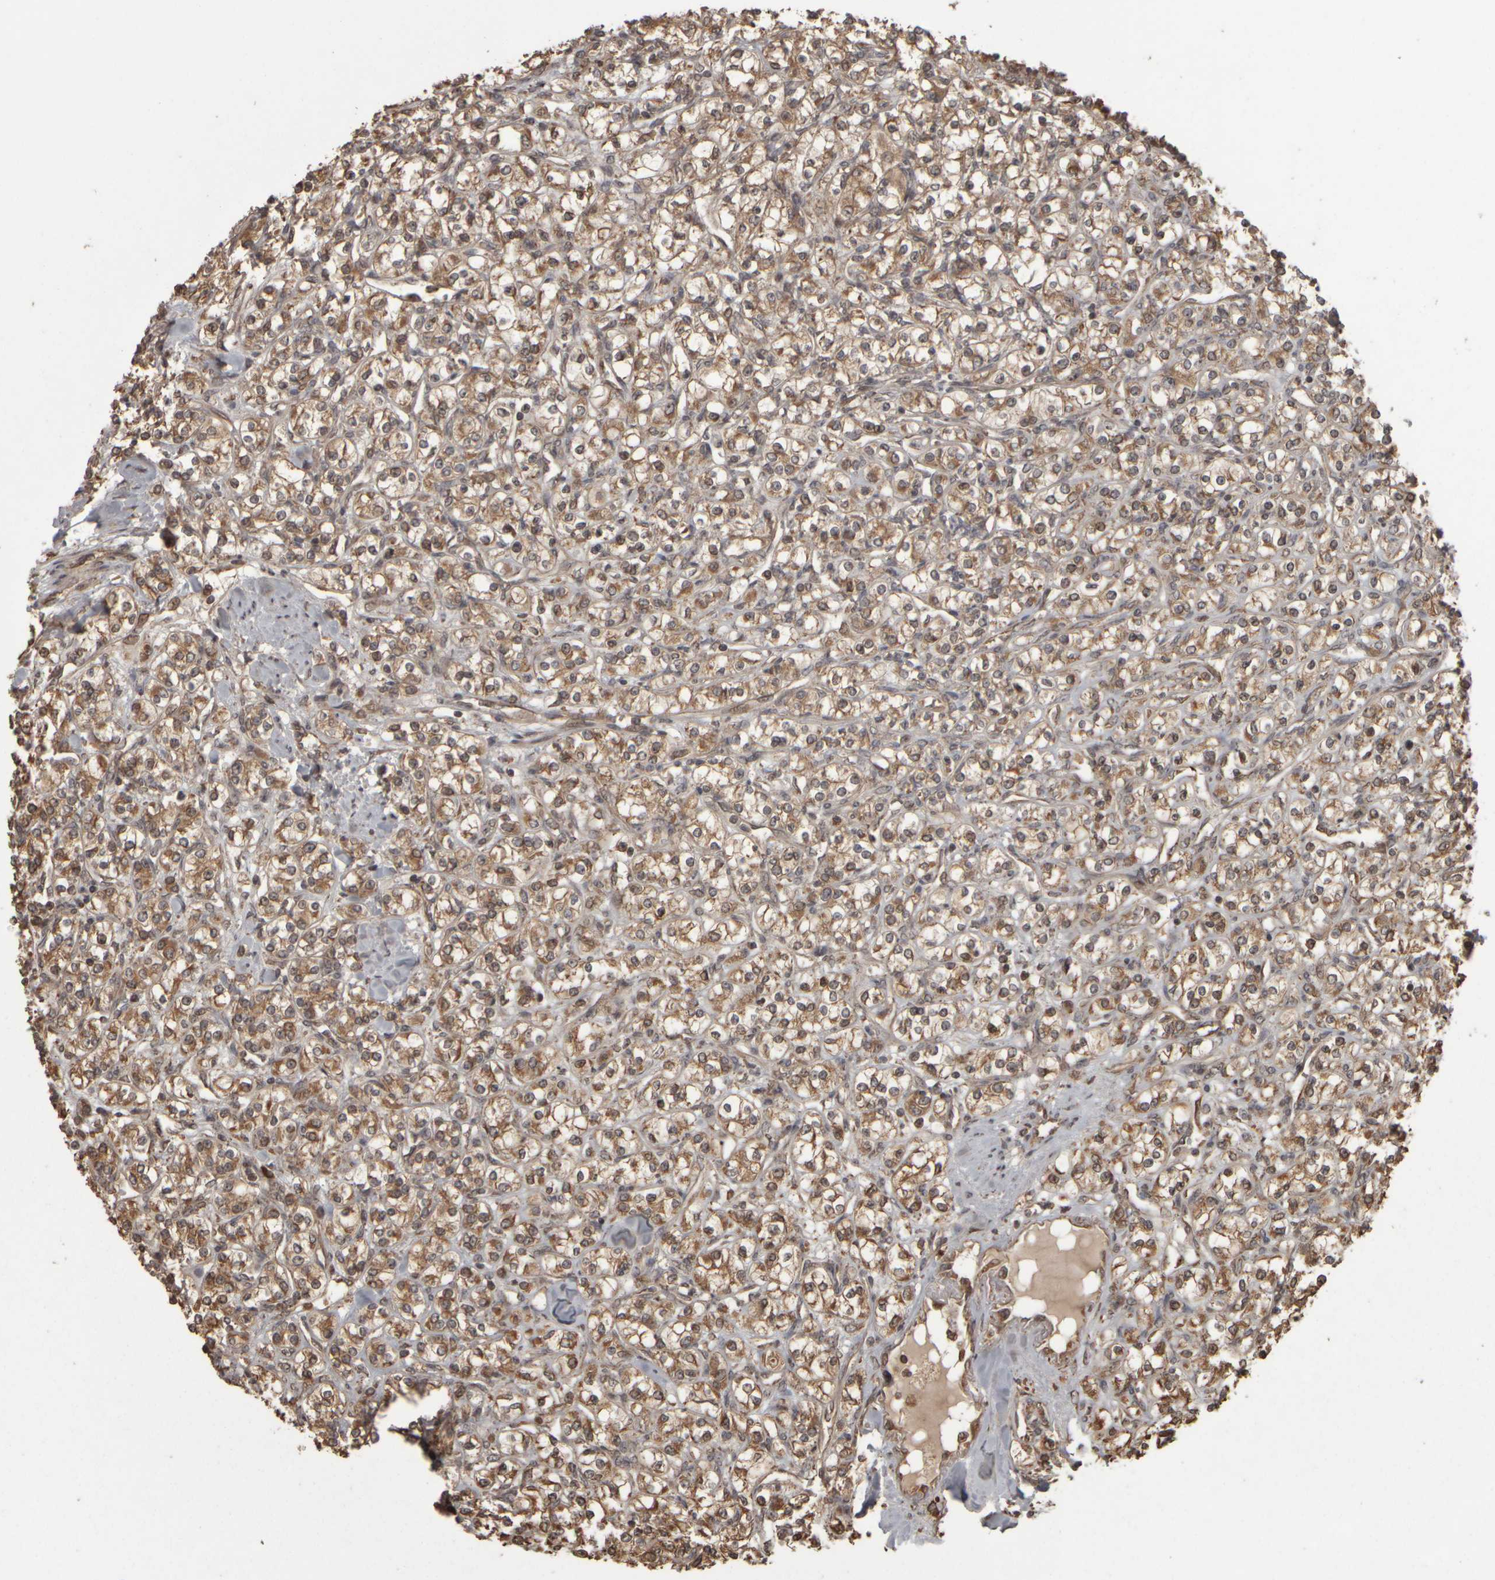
{"staining": {"intensity": "moderate", "quantity": ">75%", "location": "cytoplasmic/membranous"}, "tissue": "renal cancer", "cell_type": "Tumor cells", "image_type": "cancer", "snomed": [{"axis": "morphology", "description": "Adenocarcinoma, NOS"}, {"axis": "topography", "description": "Kidney"}], "caption": "Human adenocarcinoma (renal) stained with a brown dye exhibits moderate cytoplasmic/membranous positive staining in about >75% of tumor cells.", "gene": "AGBL3", "patient": {"sex": "male", "age": 77}}